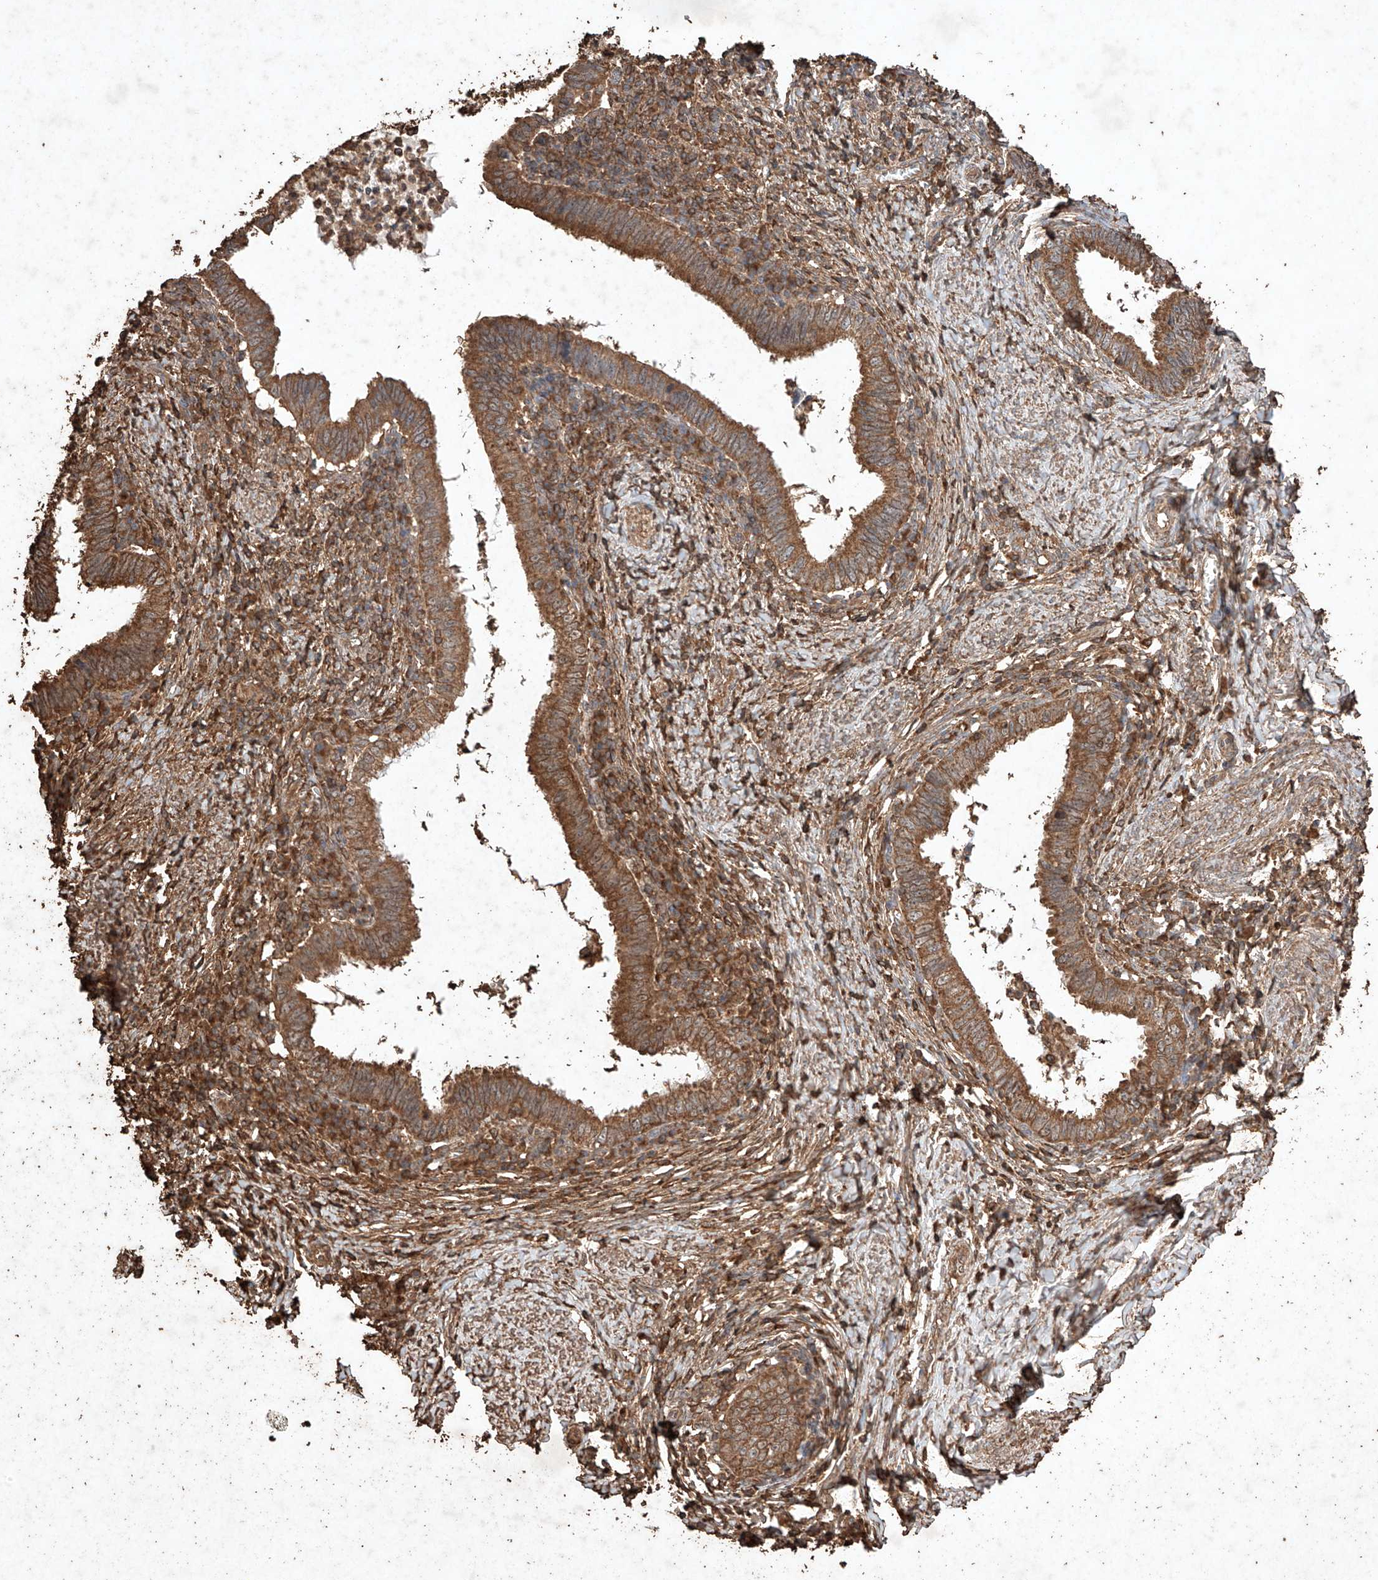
{"staining": {"intensity": "moderate", "quantity": ">75%", "location": "cytoplasmic/membranous"}, "tissue": "cervical cancer", "cell_type": "Tumor cells", "image_type": "cancer", "snomed": [{"axis": "morphology", "description": "Adenocarcinoma, NOS"}, {"axis": "topography", "description": "Cervix"}], "caption": "Tumor cells exhibit medium levels of moderate cytoplasmic/membranous expression in about >75% of cells in human cervical cancer (adenocarcinoma).", "gene": "M6PR", "patient": {"sex": "female", "age": 36}}